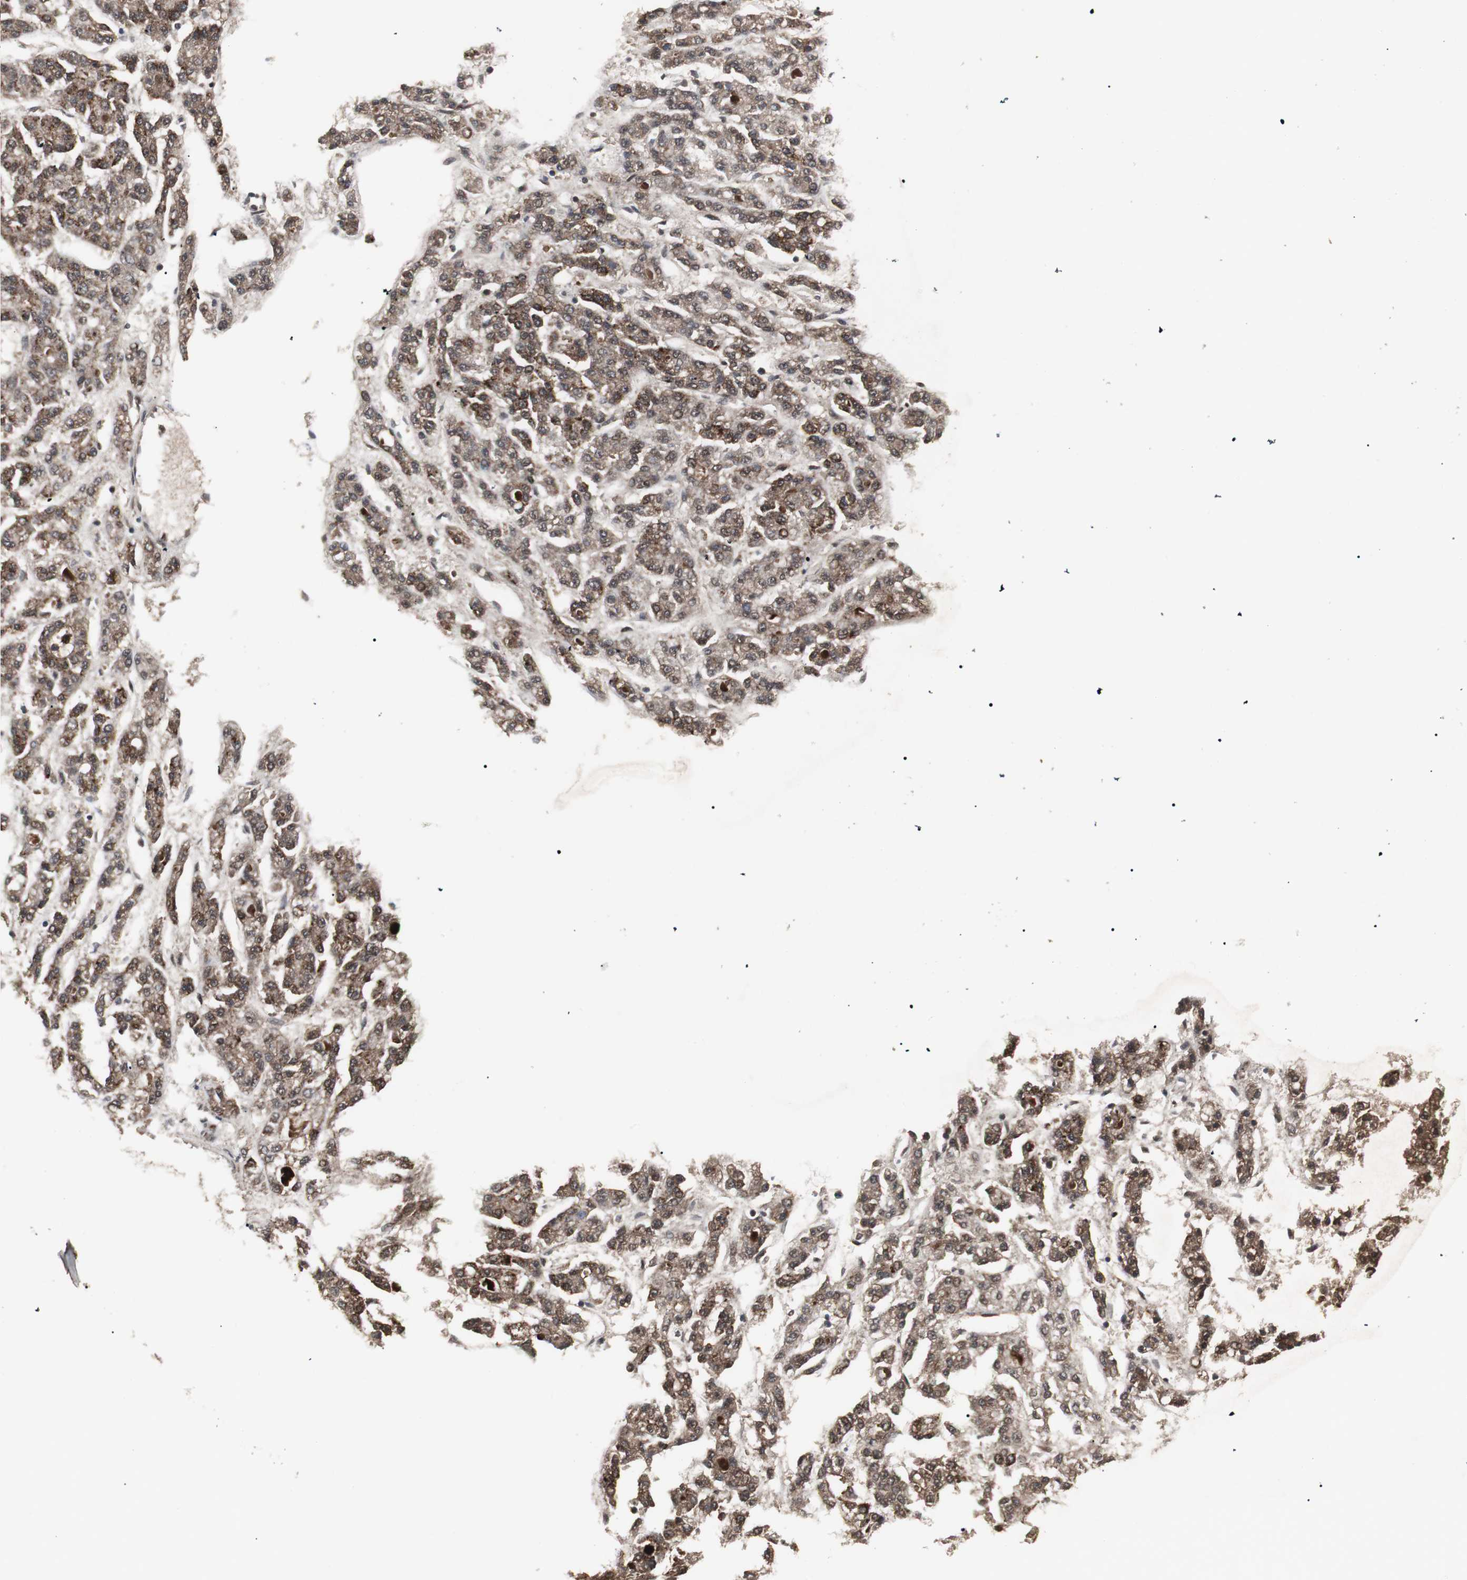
{"staining": {"intensity": "moderate", "quantity": ">75%", "location": "cytoplasmic/membranous"}, "tissue": "liver cancer", "cell_type": "Tumor cells", "image_type": "cancer", "snomed": [{"axis": "morphology", "description": "Carcinoma, Hepatocellular, NOS"}, {"axis": "topography", "description": "Liver"}], "caption": "This histopathology image shows IHC staining of human liver cancer (hepatocellular carcinoma), with medium moderate cytoplasmic/membranous expression in about >75% of tumor cells.", "gene": "ACAA1", "patient": {"sex": "male", "age": 70}}